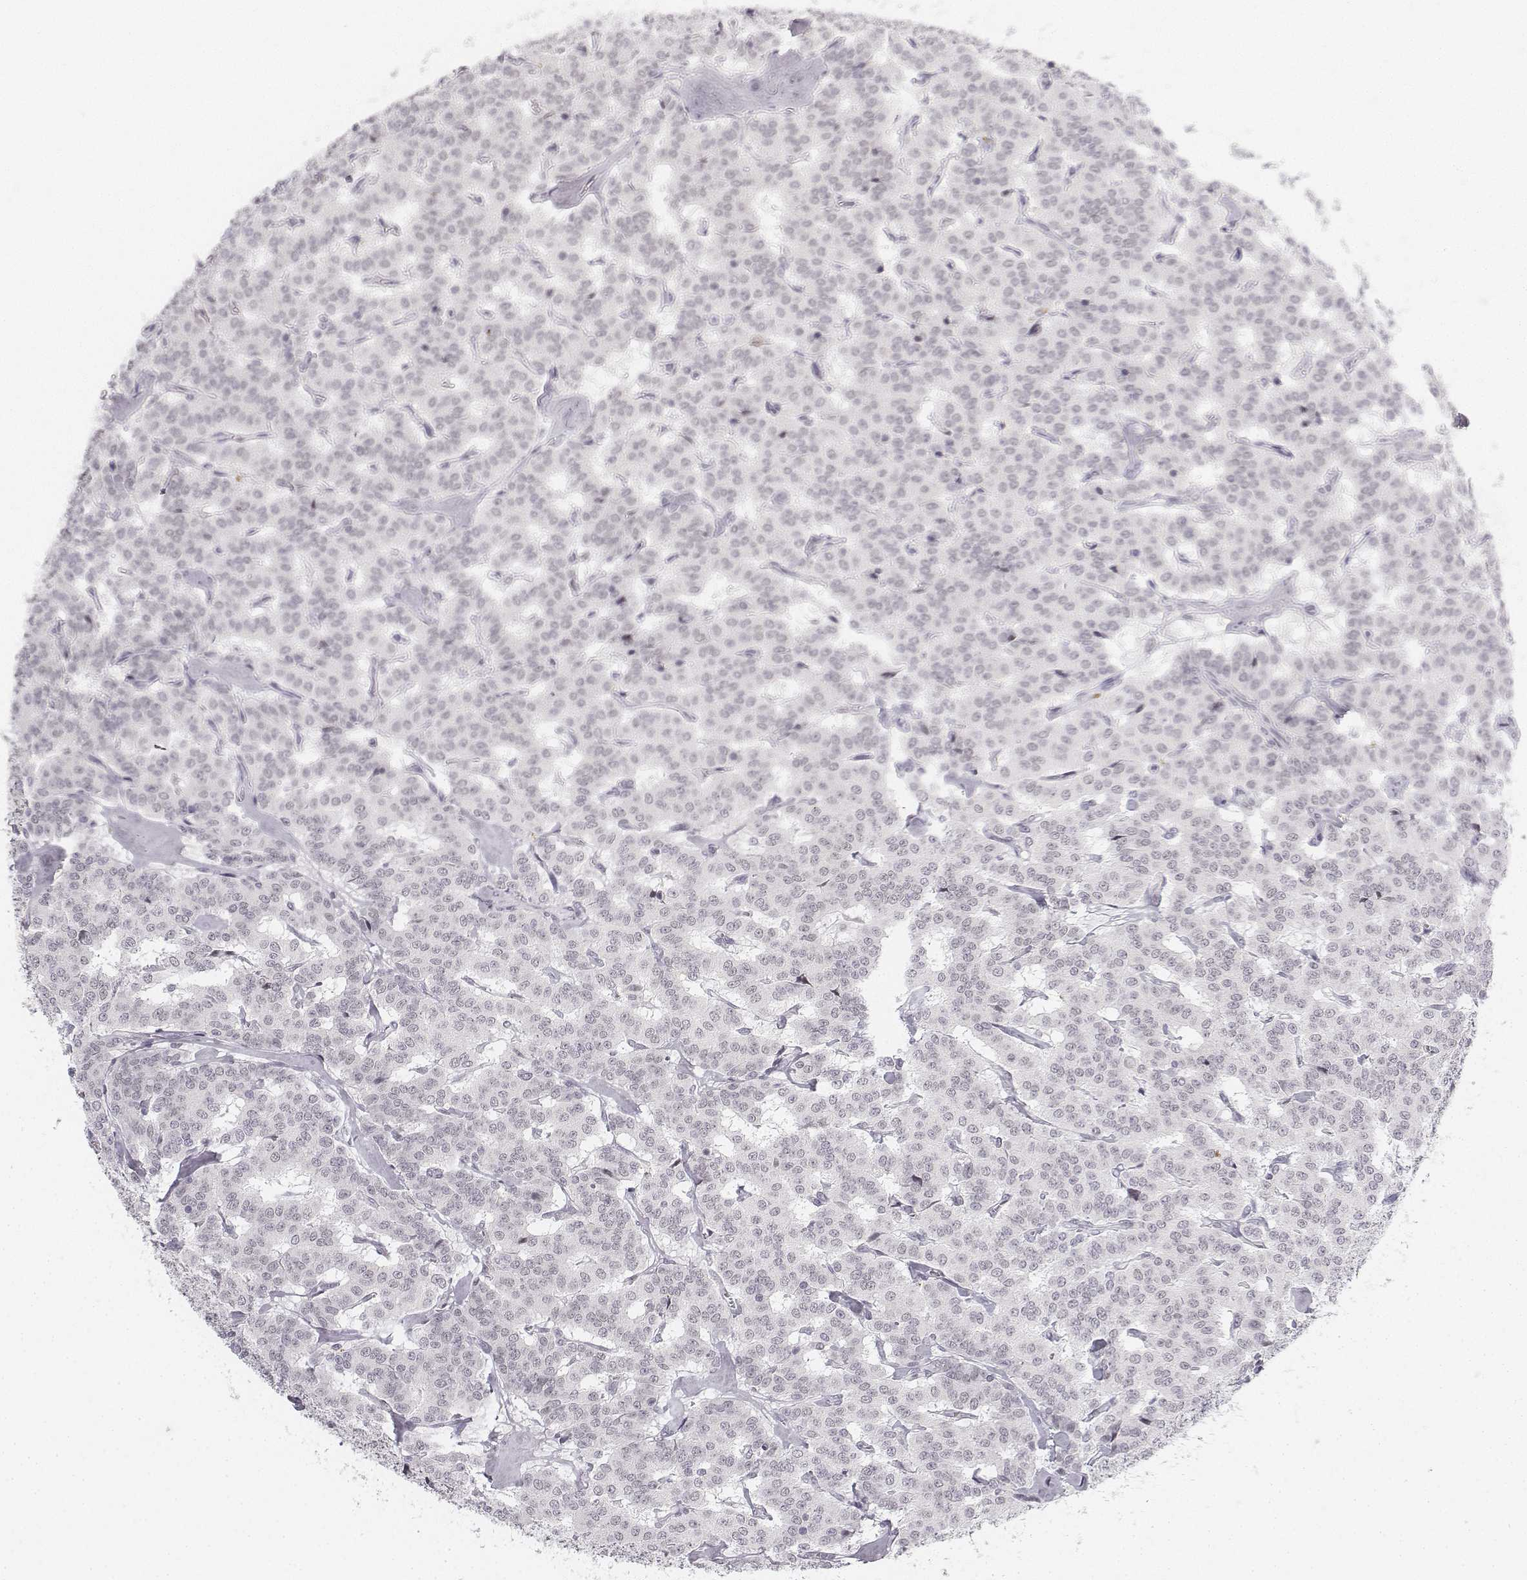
{"staining": {"intensity": "negative", "quantity": "none", "location": "none"}, "tissue": "carcinoid", "cell_type": "Tumor cells", "image_type": "cancer", "snomed": [{"axis": "morphology", "description": "Carcinoid, malignant, NOS"}, {"axis": "topography", "description": "Lung"}], "caption": "A high-resolution image shows immunohistochemistry staining of malignant carcinoid, which exhibits no significant expression in tumor cells.", "gene": "KRT84", "patient": {"sex": "female", "age": 46}}